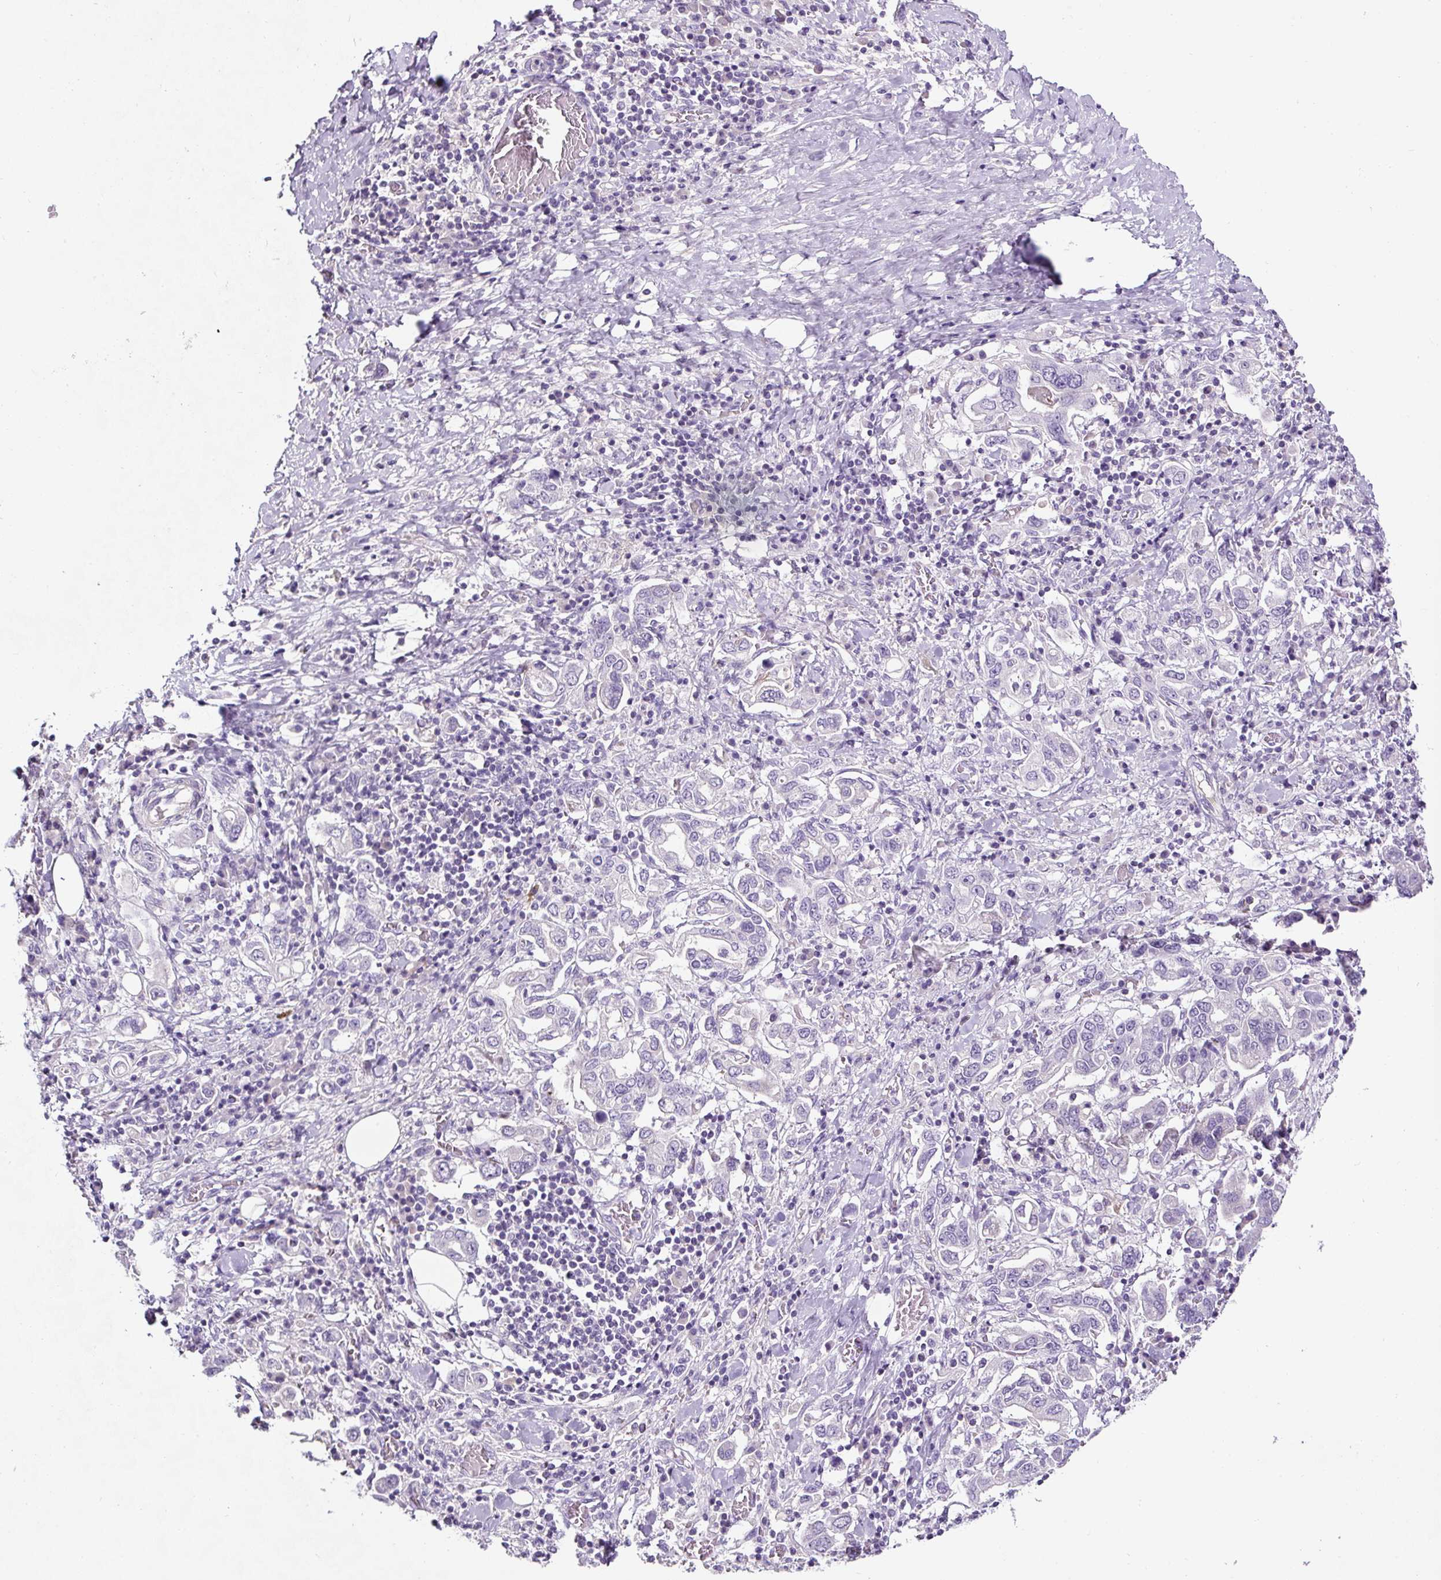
{"staining": {"intensity": "negative", "quantity": "none", "location": "none"}, "tissue": "stomach cancer", "cell_type": "Tumor cells", "image_type": "cancer", "snomed": [{"axis": "morphology", "description": "Adenocarcinoma, NOS"}, {"axis": "topography", "description": "Stomach, upper"}, {"axis": "topography", "description": "Stomach"}], "caption": "IHC image of neoplastic tissue: adenocarcinoma (stomach) stained with DAB shows no significant protein staining in tumor cells.", "gene": "OR14A2", "patient": {"sex": "male", "age": 62}}